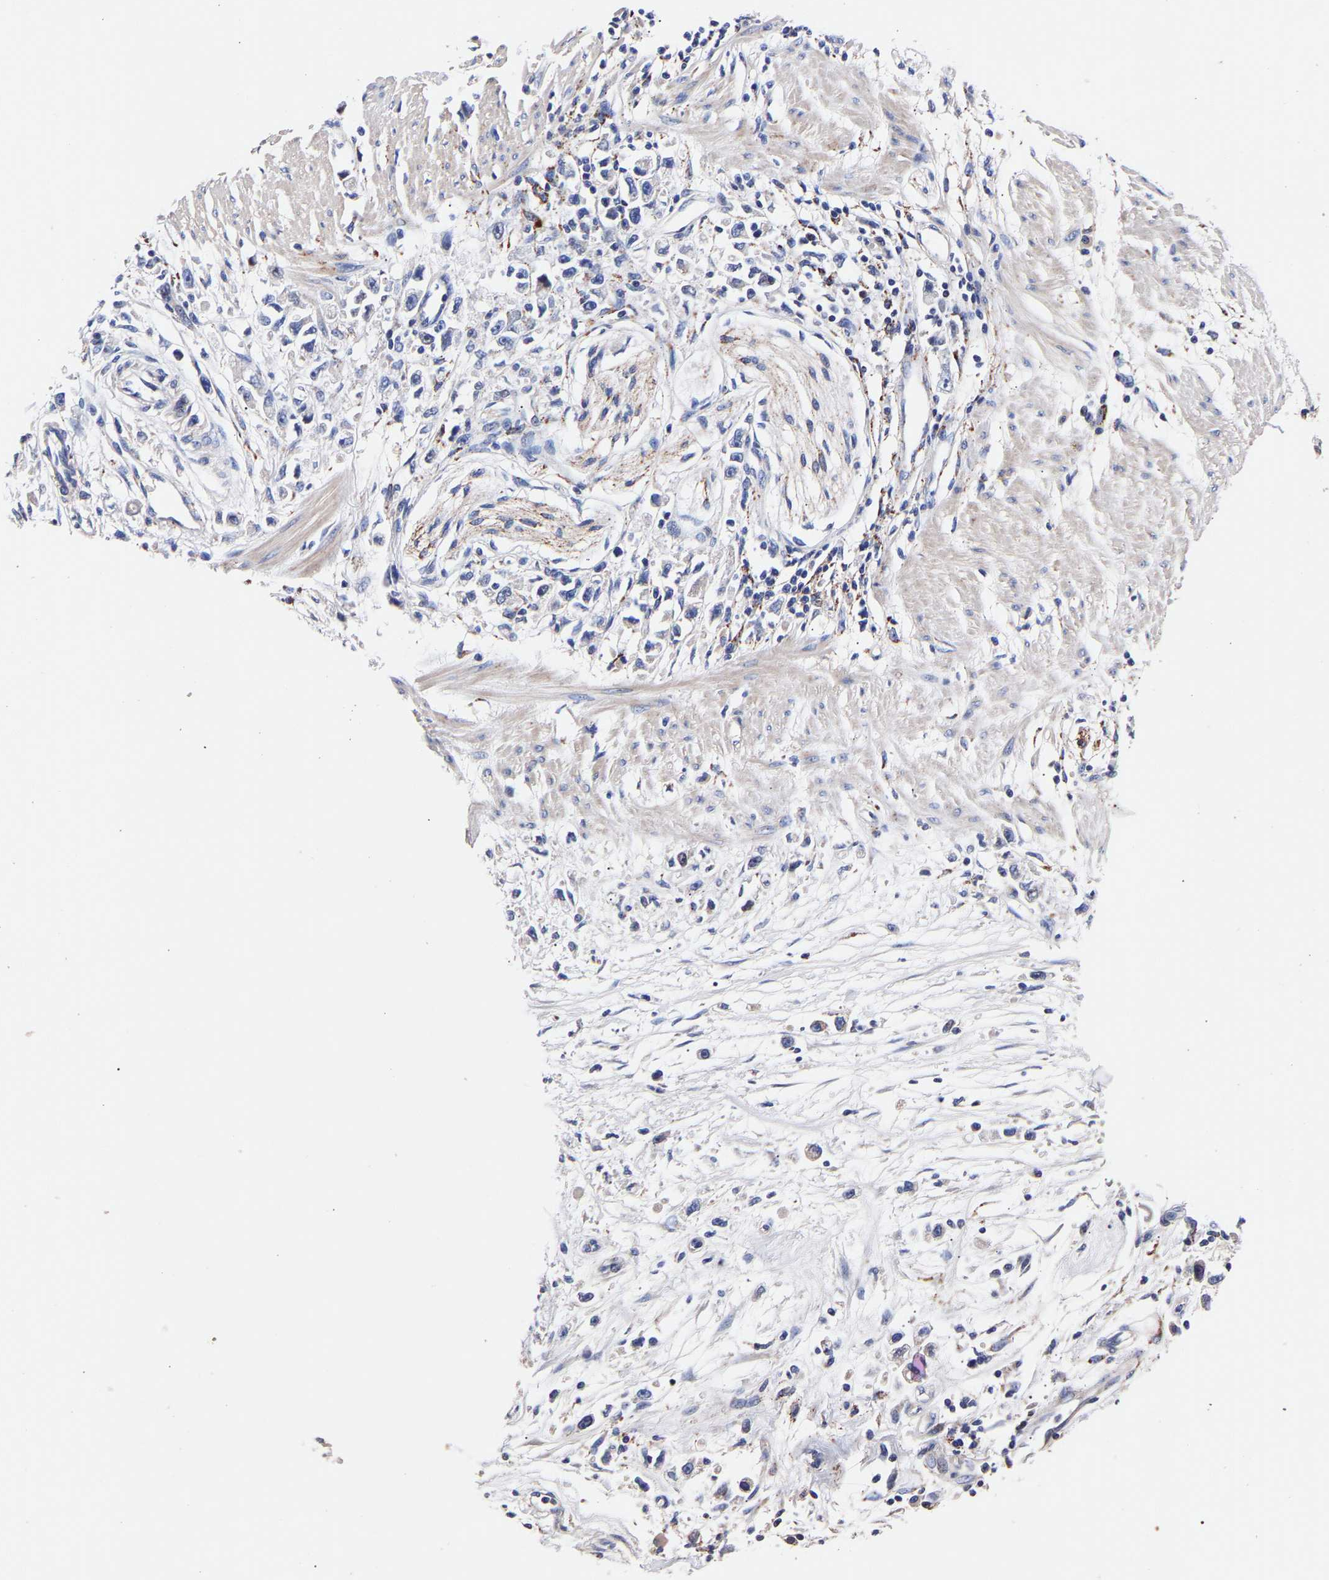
{"staining": {"intensity": "negative", "quantity": "none", "location": "none"}, "tissue": "stomach cancer", "cell_type": "Tumor cells", "image_type": "cancer", "snomed": [{"axis": "morphology", "description": "Adenocarcinoma, NOS"}, {"axis": "topography", "description": "Stomach"}], "caption": "Tumor cells are negative for brown protein staining in stomach cancer (adenocarcinoma).", "gene": "SEM1", "patient": {"sex": "female", "age": 59}}